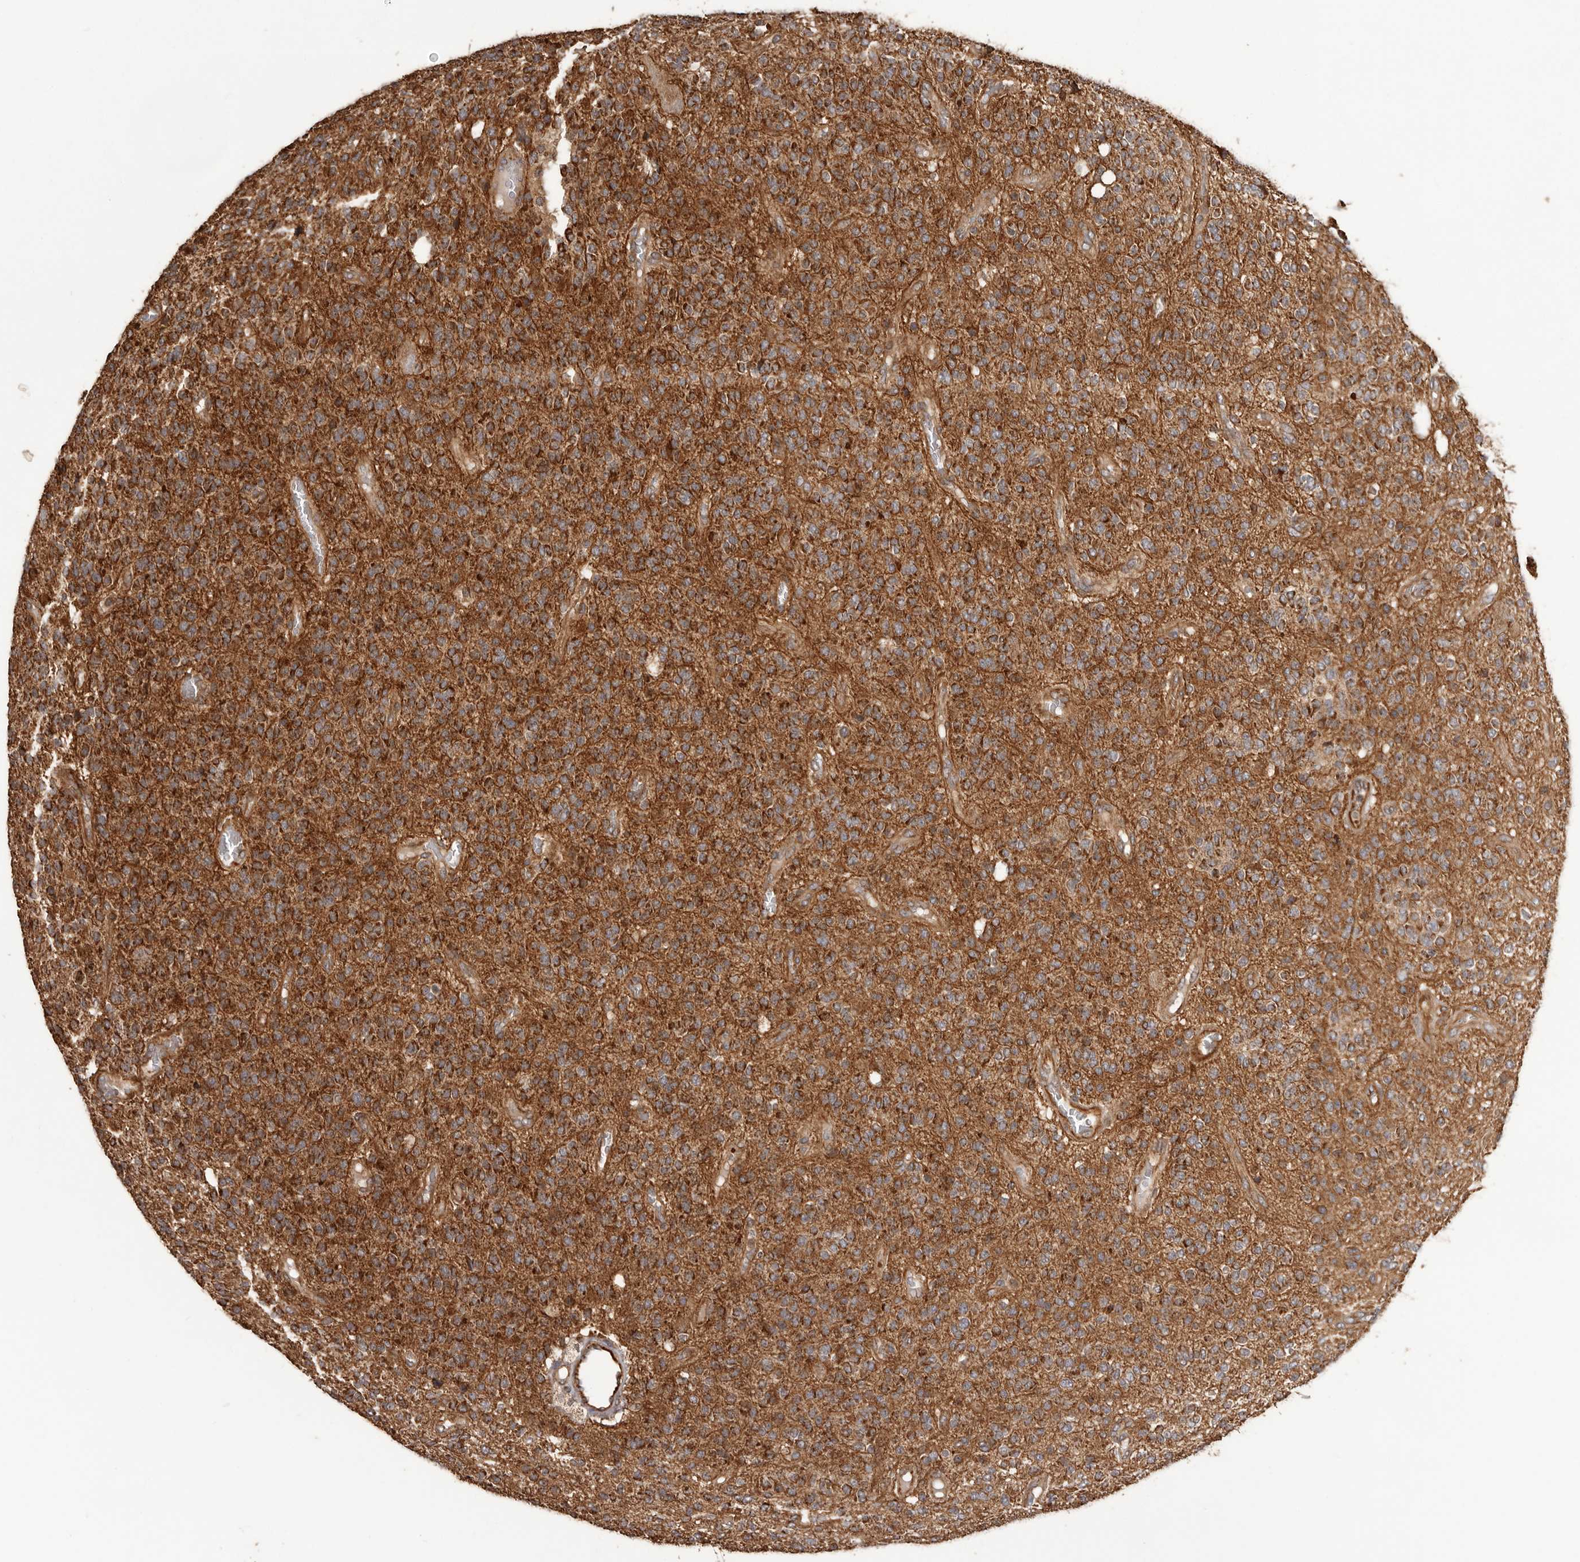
{"staining": {"intensity": "strong", "quantity": ">75%", "location": "cytoplasmic/membranous"}, "tissue": "glioma", "cell_type": "Tumor cells", "image_type": "cancer", "snomed": [{"axis": "morphology", "description": "Glioma, malignant, High grade"}, {"axis": "topography", "description": "Brain"}], "caption": "Immunohistochemistry of glioma shows high levels of strong cytoplasmic/membranous expression in approximately >75% of tumor cells. (Brightfield microscopy of DAB IHC at high magnification).", "gene": "QRSL1", "patient": {"sex": "male", "age": 34}}